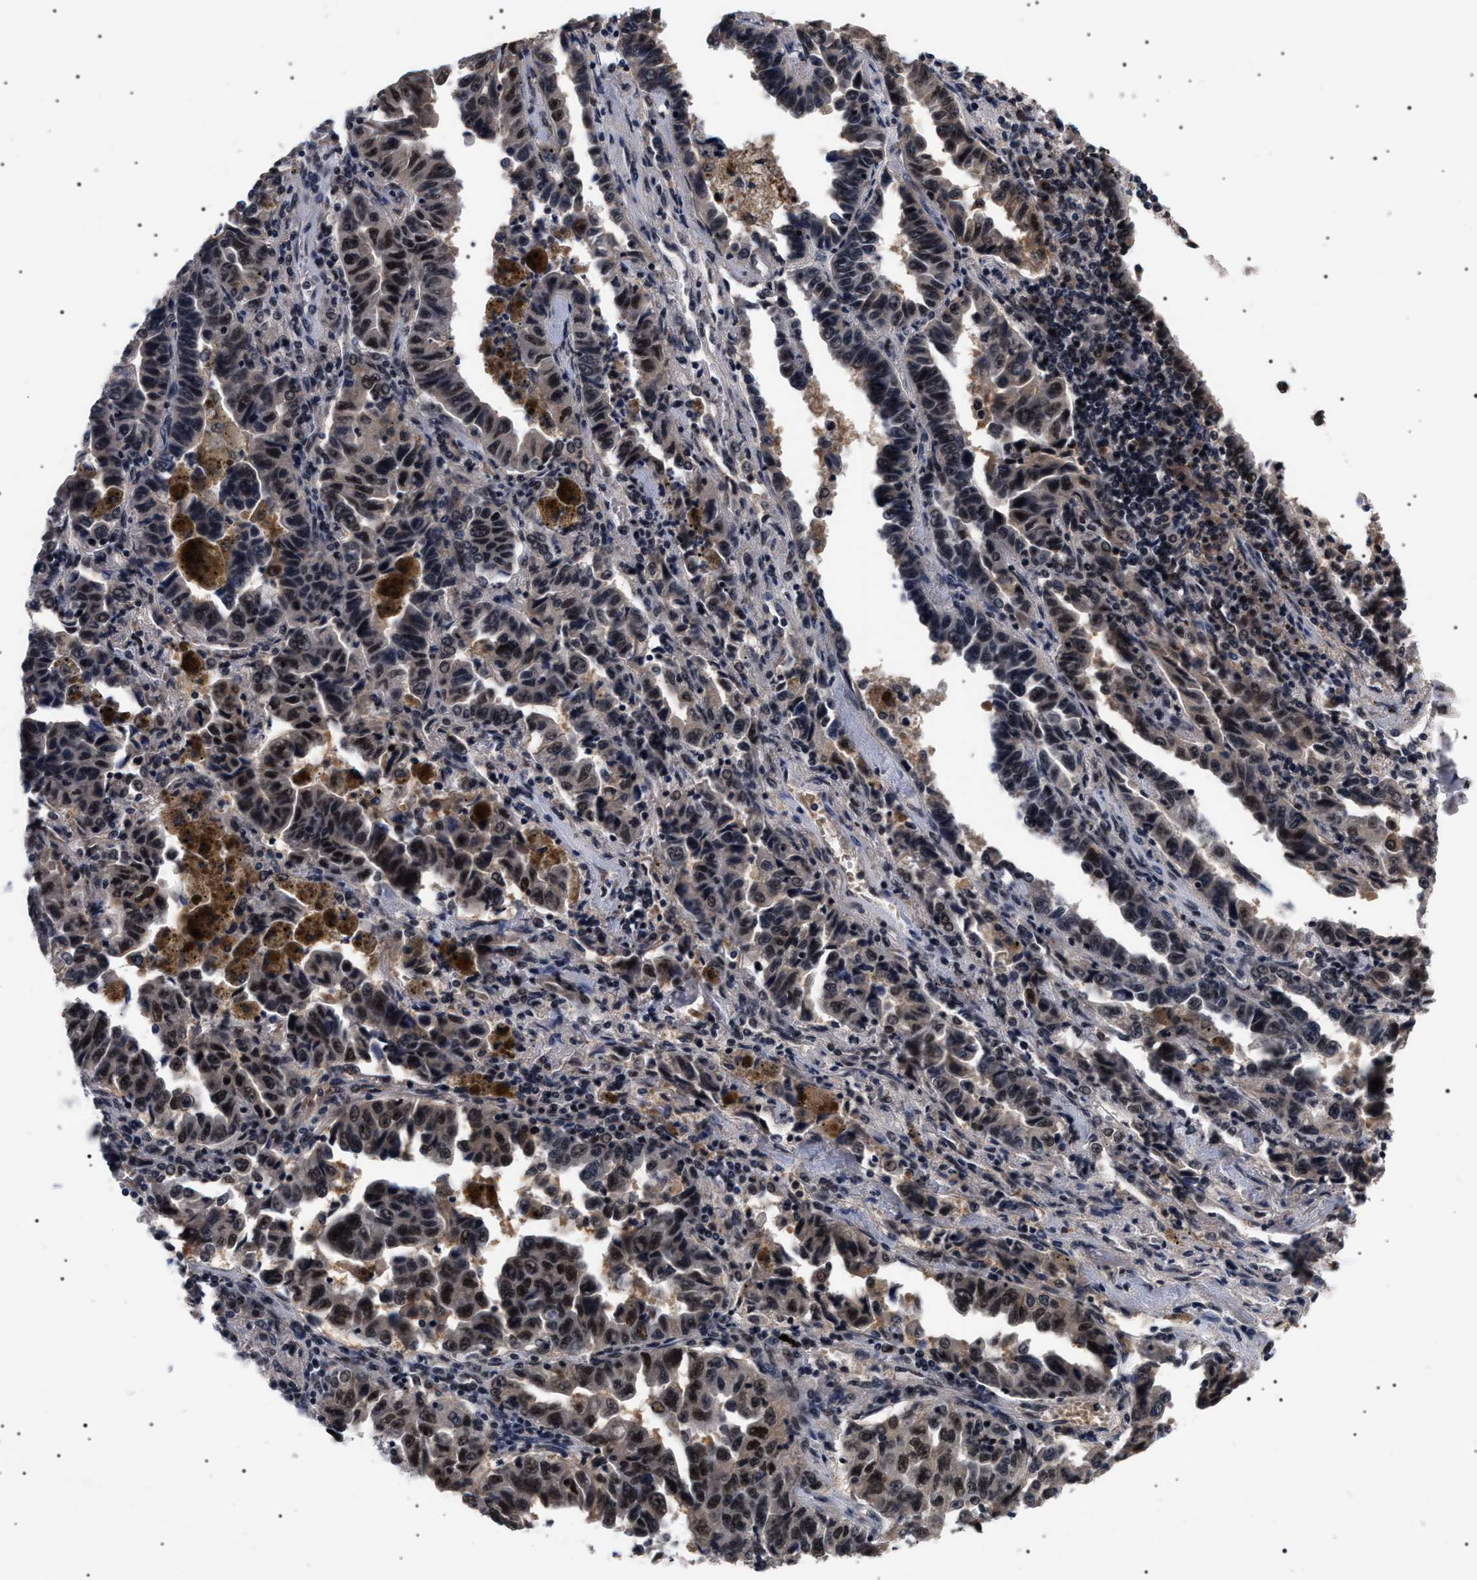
{"staining": {"intensity": "moderate", "quantity": "25%-75%", "location": "nuclear"}, "tissue": "lung cancer", "cell_type": "Tumor cells", "image_type": "cancer", "snomed": [{"axis": "morphology", "description": "Adenocarcinoma, NOS"}, {"axis": "topography", "description": "Lung"}], "caption": "Immunohistochemical staining of adenocarcinoma (lung) shows moderate nuclear protein positivity in about 25%-75% of tumor cells.", "gene": "CAAP1", "patient": {"sex": "female", "age": 51}}